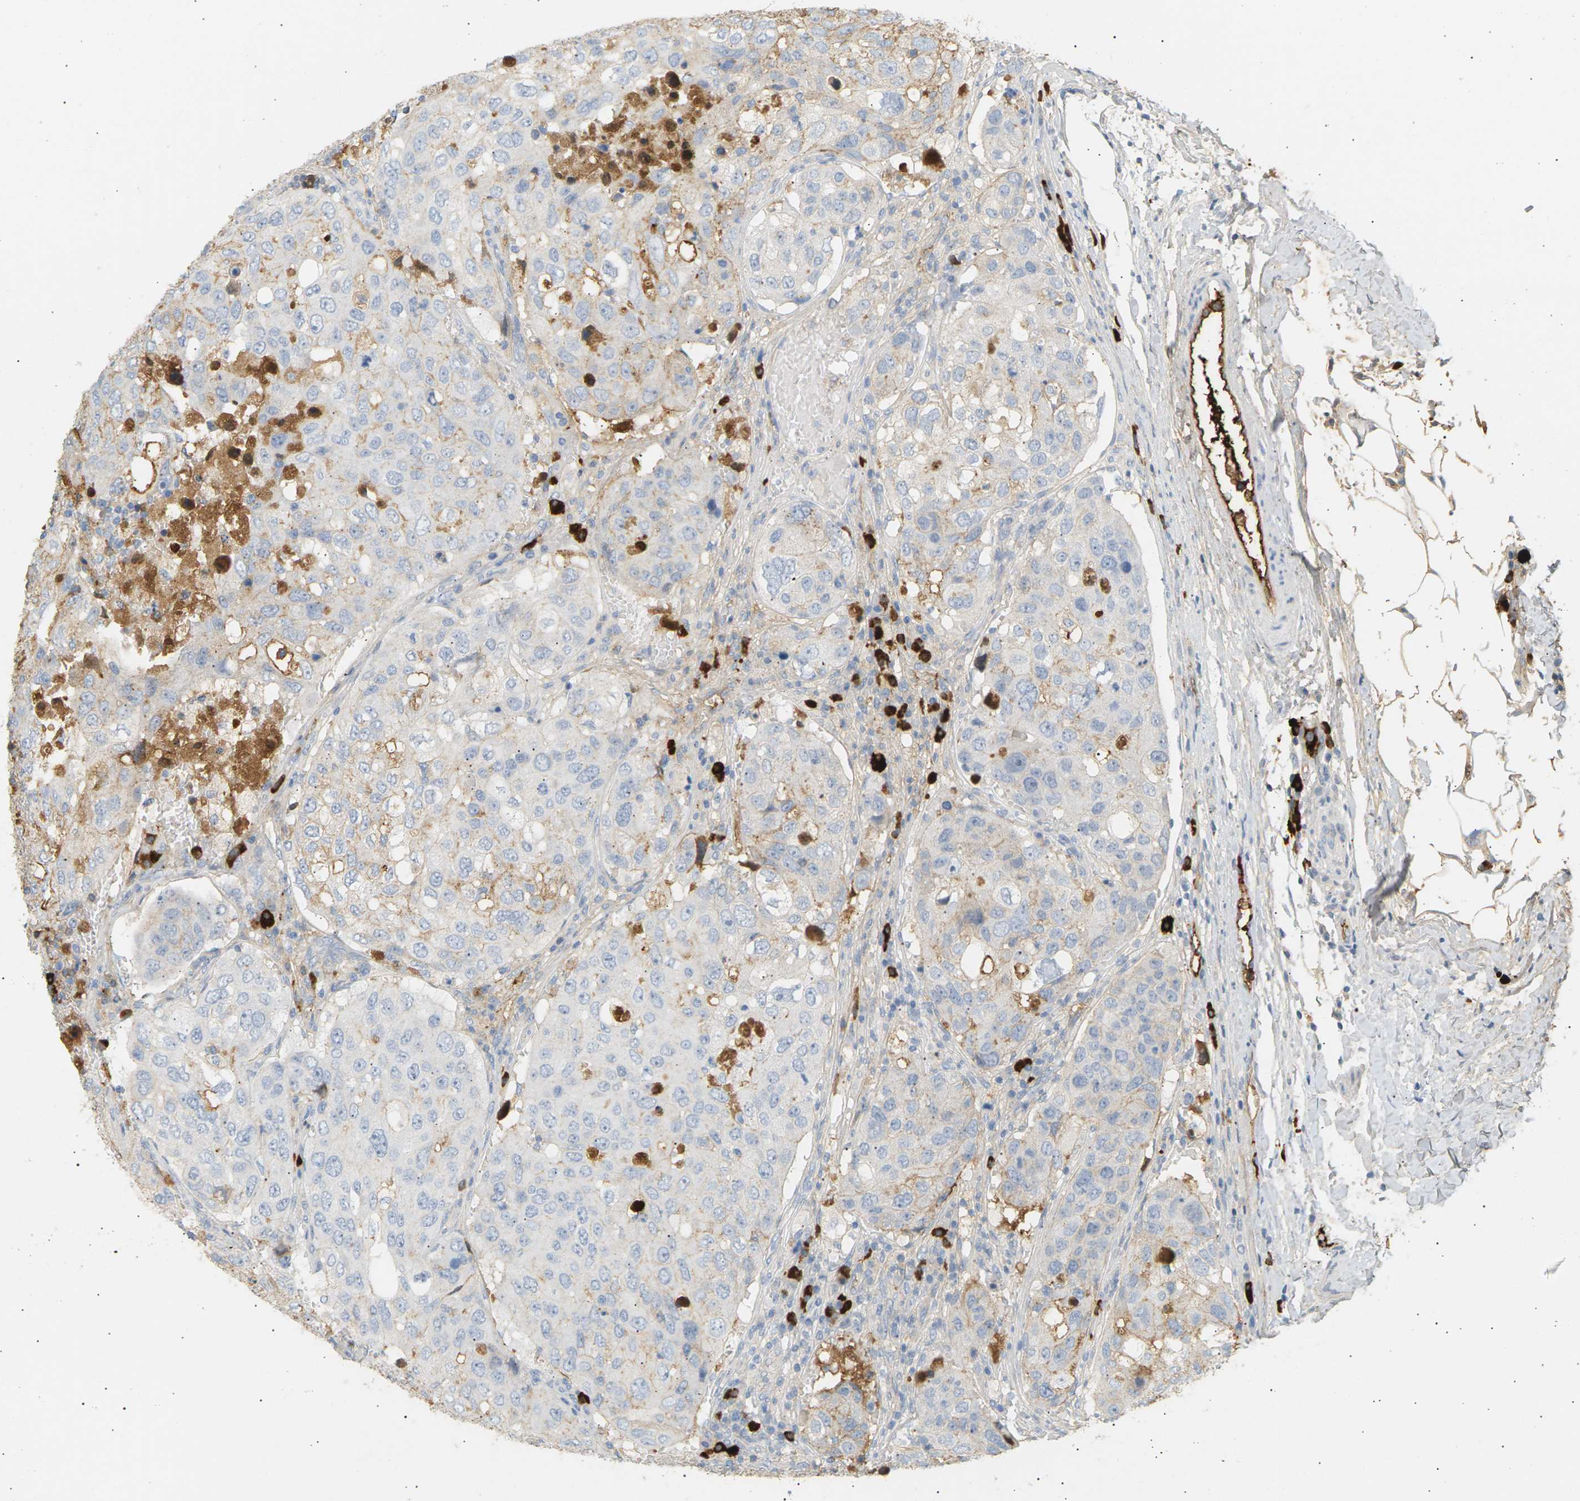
{"staining": {"intensity": "negative", "quantity": "none", "location": "none"}, "tissue": "urothelial cancer", "cell_type": "Tumor cells", "image_type": "cancer", "snomed": [{"axis": "morphology", "description": "Urothelial carcinoma, High grade"}, {"axis": "topography", "description": "Lymph node"}, {"axis": "topography", "description": "Urinary bladder"}], "caption": "Immunohistochemistry (IHC) image of urothelial cancer stained for a protein (brown), which demonstrates no expression in tumor cells.", "gene": "IGLC3", "patient": {"sex": "male", "age": 51}}